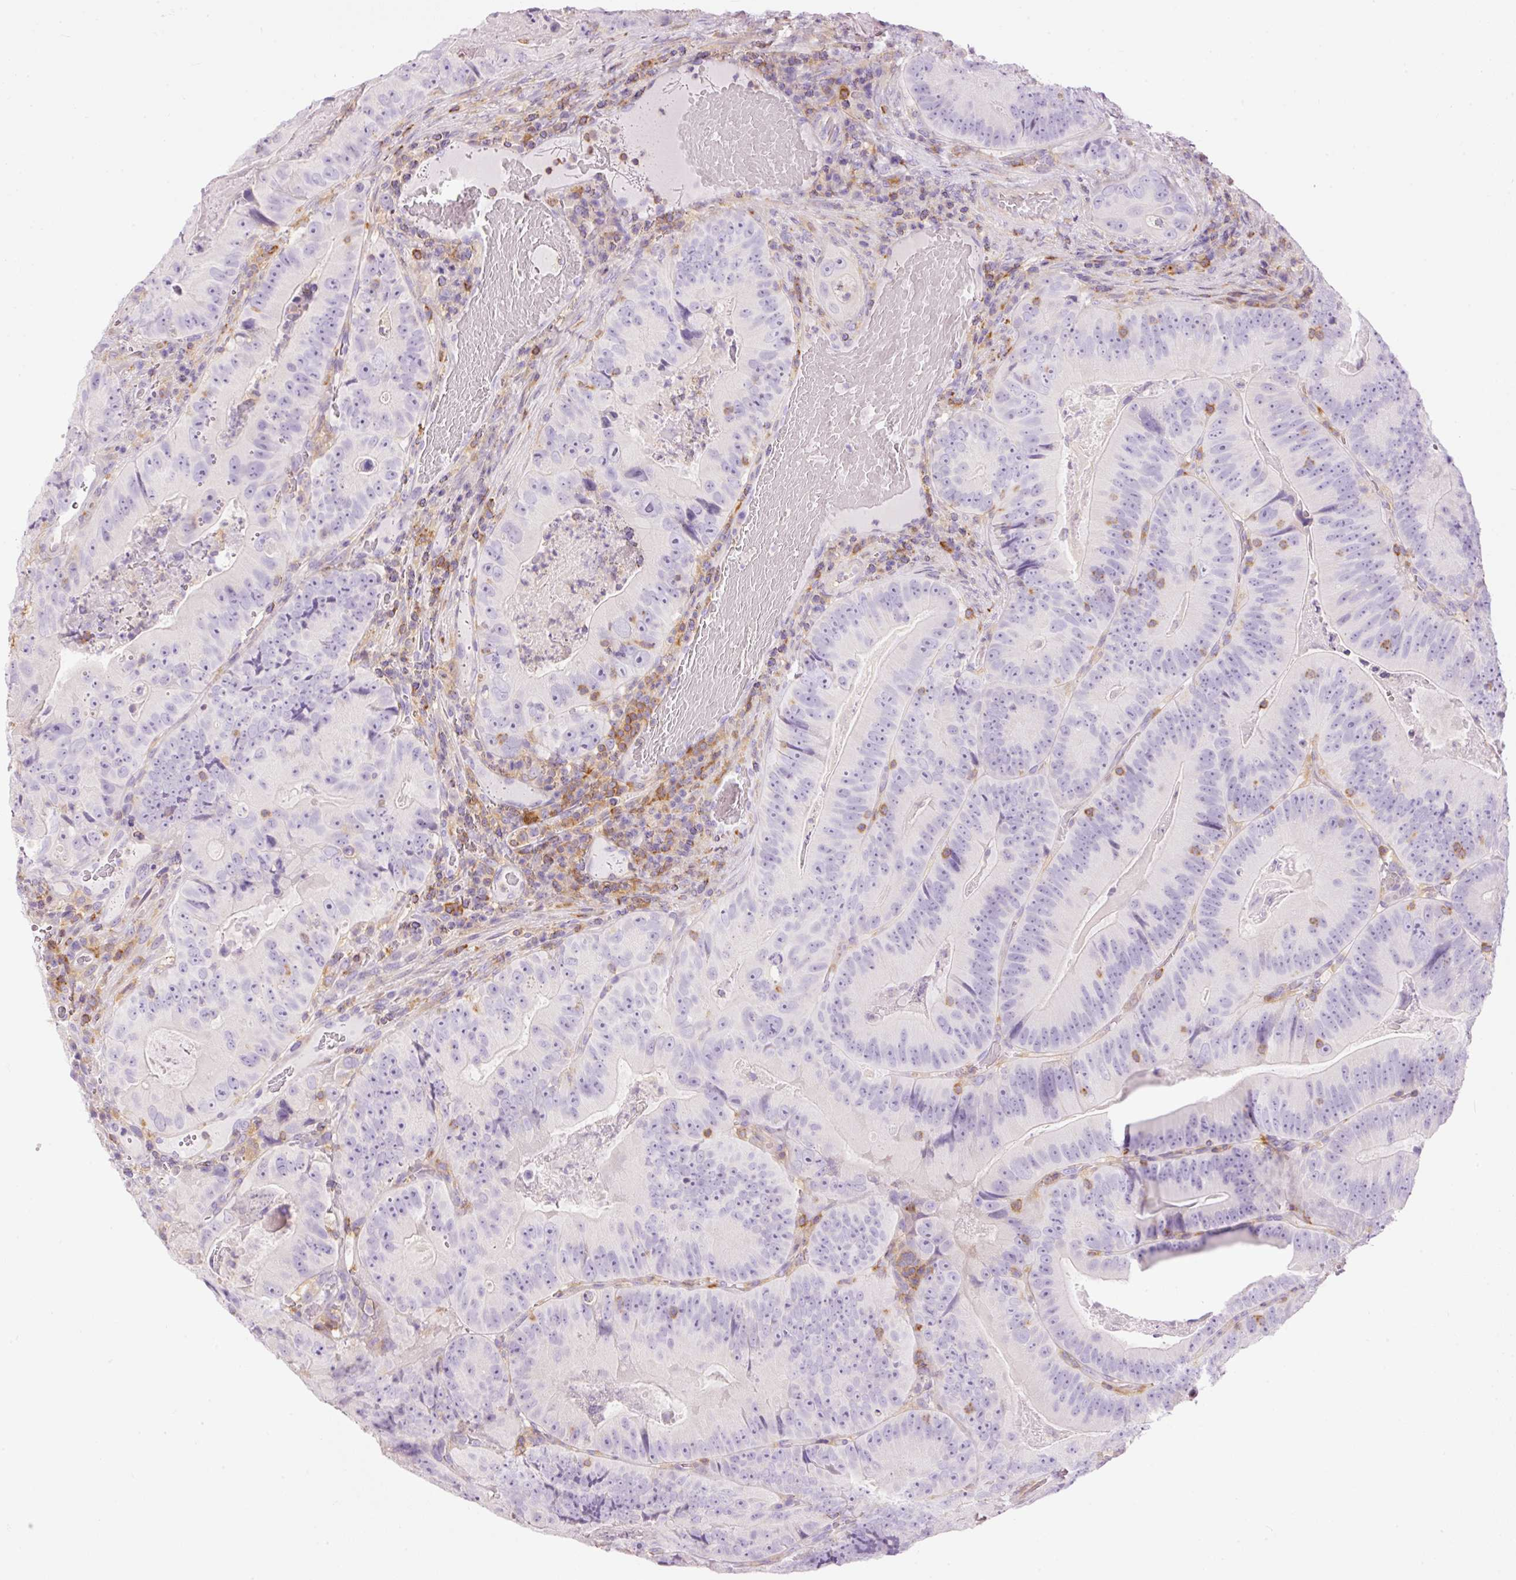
{"staining": {"intensity": "negative", "quantity": "none", "location": "none"}, "tissue": "colorectal cancer", "cell_type": "Tumor cells", "image_type": "cancer", "snomed": [{"axis": "morphology", "description": "Adenocarcinoma, NOS"}, {"axis": "topography", "description": "Colon"}], "caption": "Tumor cells are negative for brown protein staining in colorectal cancer (adenocarcinoma). (Stains: DAB IHC with hematoxylin counter stain, Microscopy: brightfield microscopy at high magnification).", "gene": "DOK6", "patient": {"sex": "female", "age": 86}}